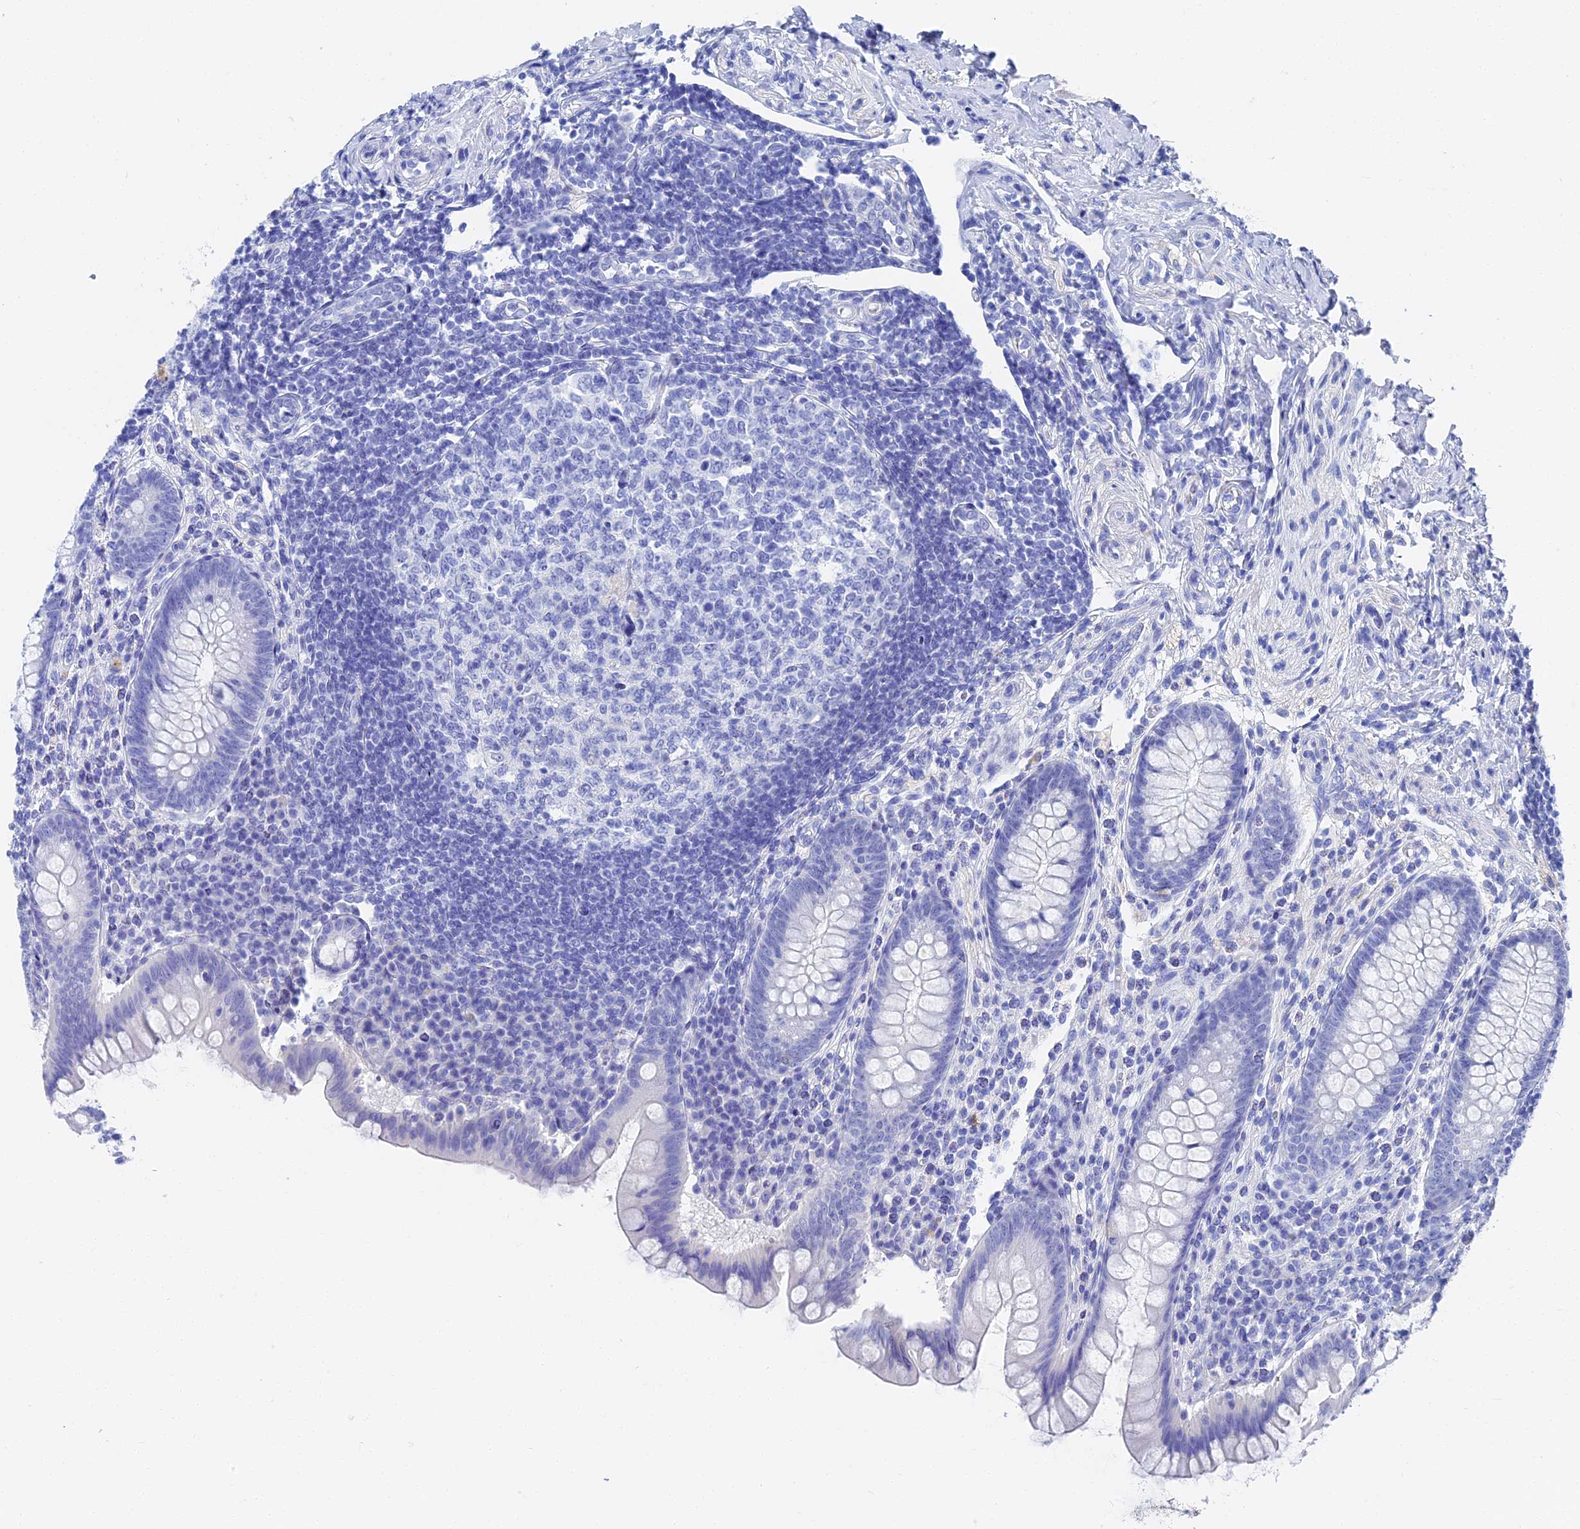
{"staining": {"intensity": "negative", "quantity": "none", "location": "none"}, "tissue": "appendix", "cell_type": "Glandular cells", "image_type": "normal", "snomed": [{"axis": "morphology", "description": "Normal tissue, NOS"}, {"axis": "topography", "description": "Appendix"}], "caption": "Histopathology image shows no protein positivity in glandular cells of unremarkable appendix.", "gene": "VPS33B", "patient": {"sex": "female", "age": 33}}